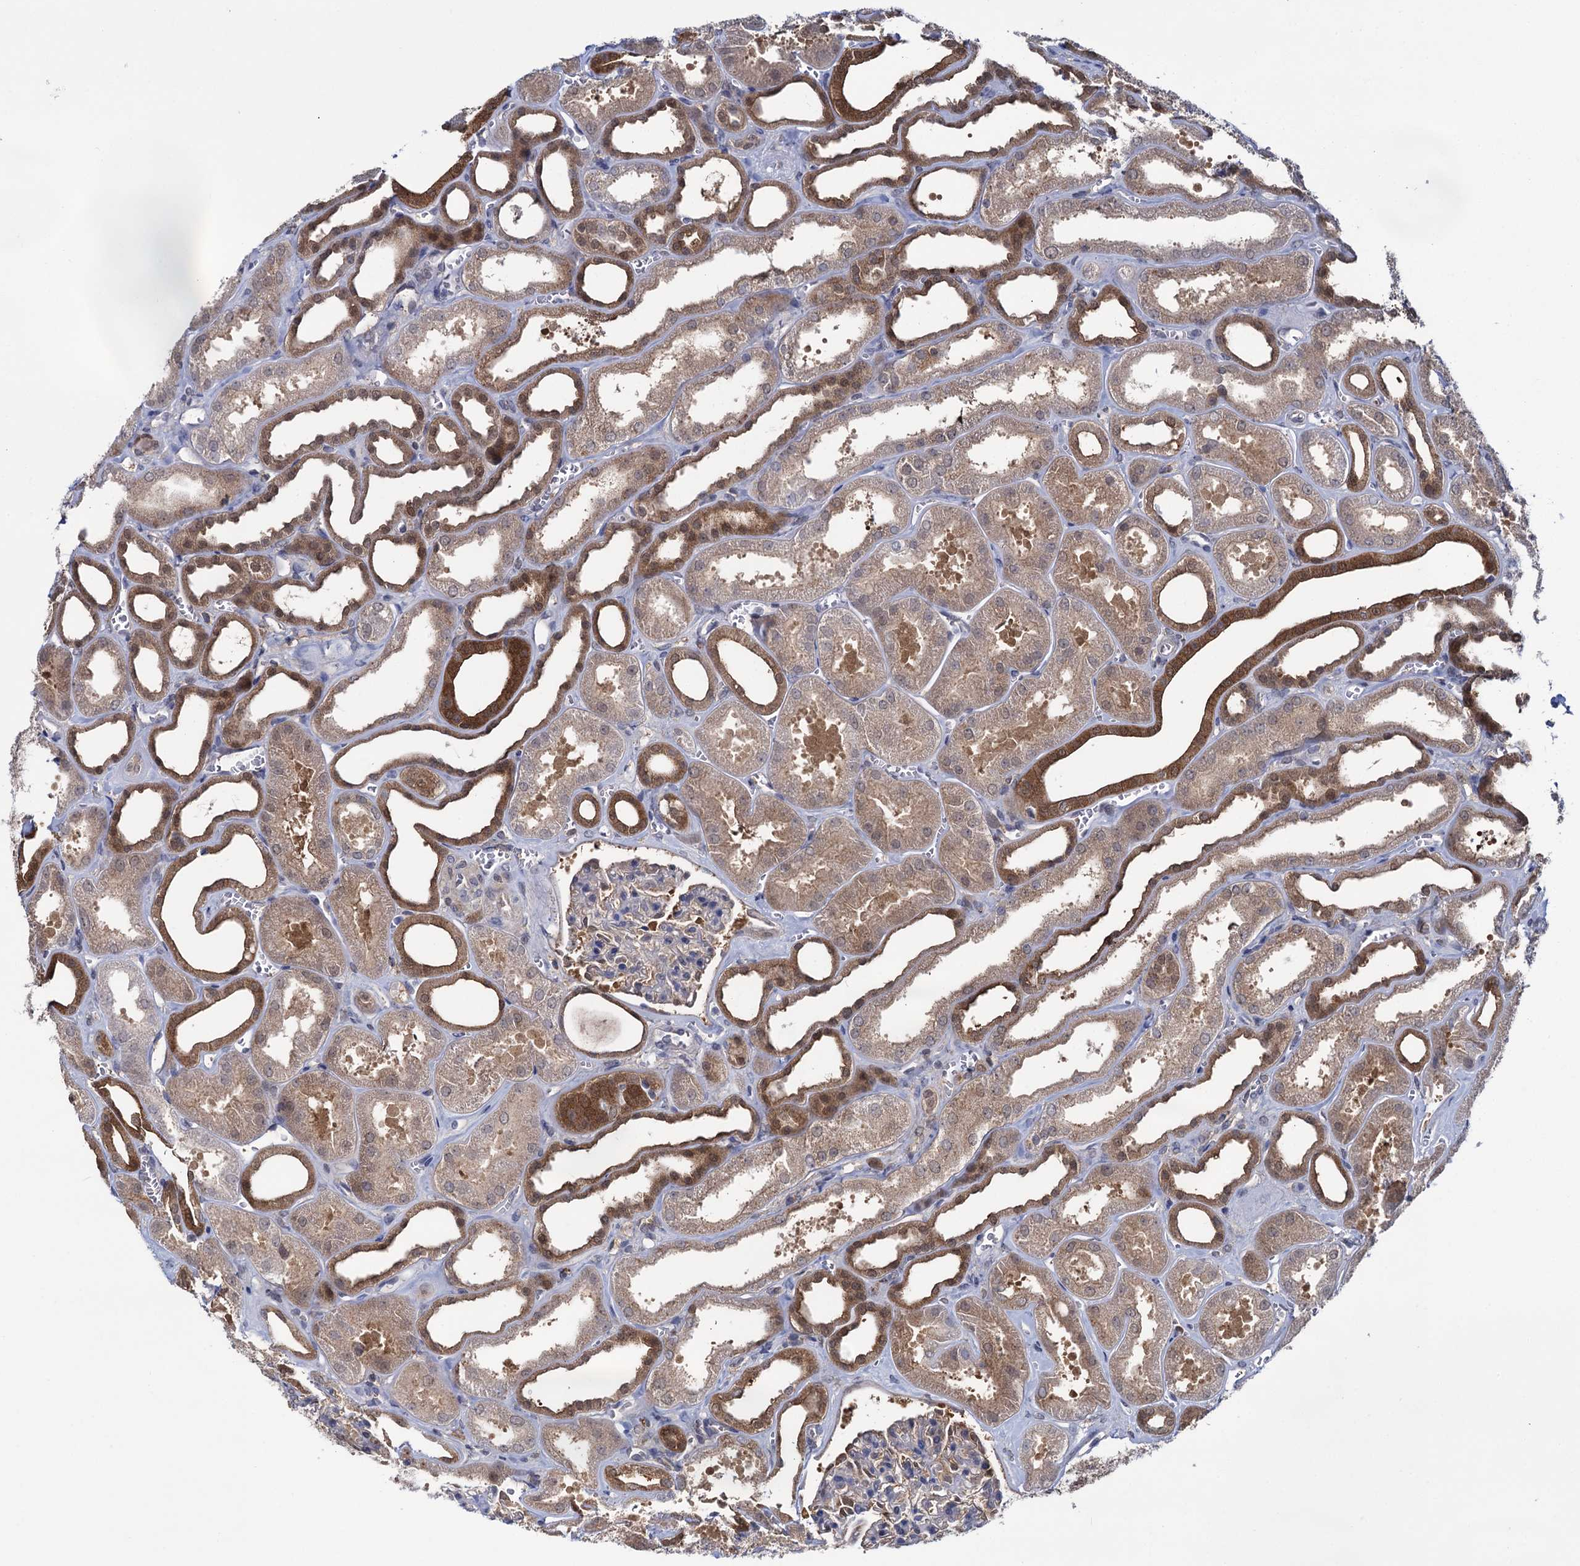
{"staining": {"intensity": "weak", "quantity": "<25%", "location": "cytoplasmic/membranous"}, "tissue": "kidney", "cell_type": "Cells in glomeruli", "image_type": "normal", "snomed": [{"axis": "morphology", "description": "Normal tissue, NOS"}, {"axis": "morphology", "description": "Adenocarcinoma, NOS"}, {"axis": "topography", "description": "Kidney"}], "caption": "A histopathology image of kidney stained for a protein reveals no brown staining in cells in glomeruli. Brightfield microscopy of IHC stained with DAB (brown) and hematoxylin (blue), captured at high magnification.", "gene": "GLO1", "patient": {"sex": "female", "age": 68}}